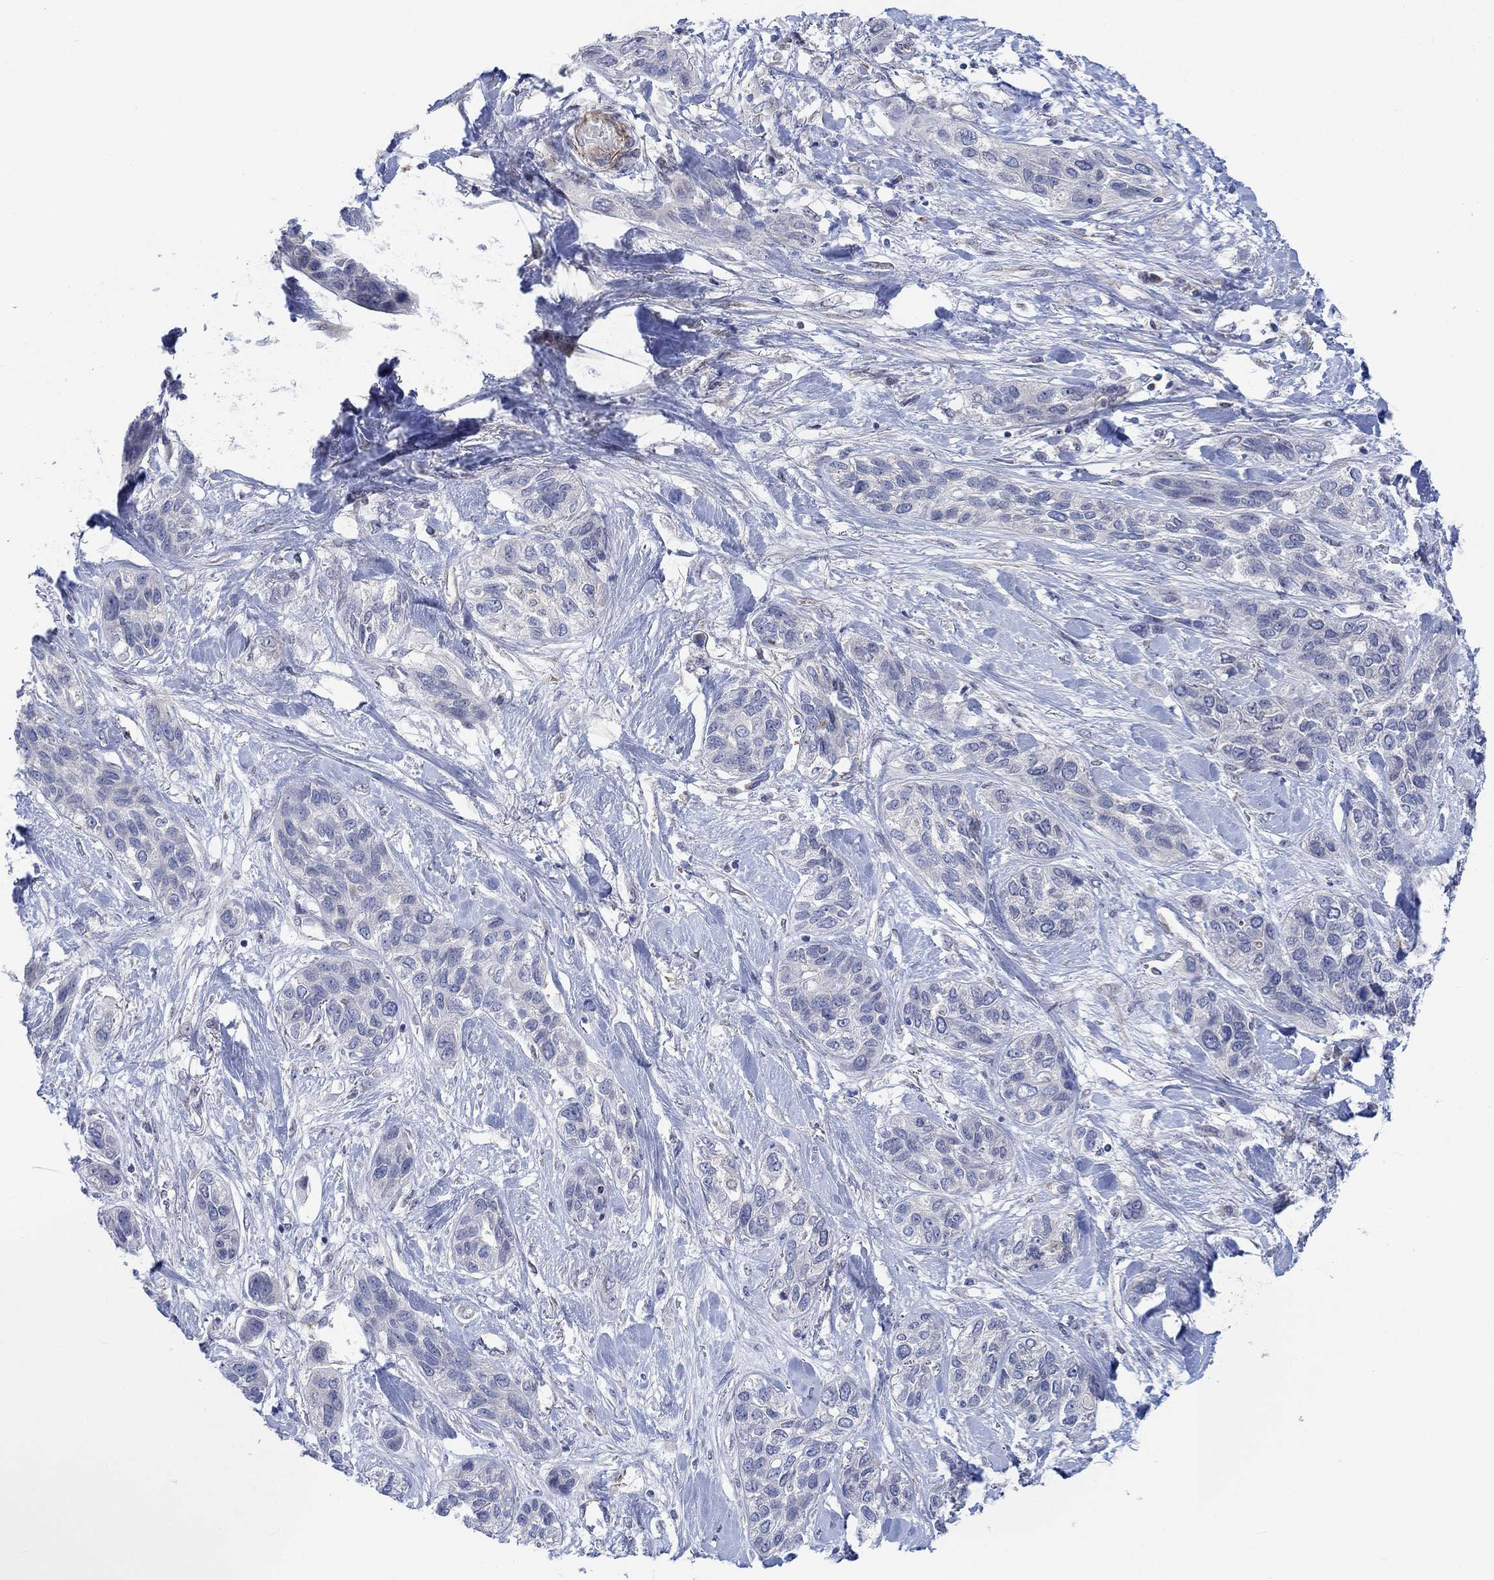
{"staining": {"intensity": "negative", "quantity": "none", "location": "none"}, "tissue": "lung cancer", "cell_type": "Tumor cells", "image_type": "cancer", "snomed": [{"axis": "morphology", "description": "Squamous cell carcinoma, NOS"}, {"axis": "topography", "description": "Lung"}], "caption": "This is a image of immunohistochemistry (IHC) staining of lung cancer, which shows no positivity in tumor cells.", "gene": "CAMK1D", "patient": {"sex": "female", "age": 70}}